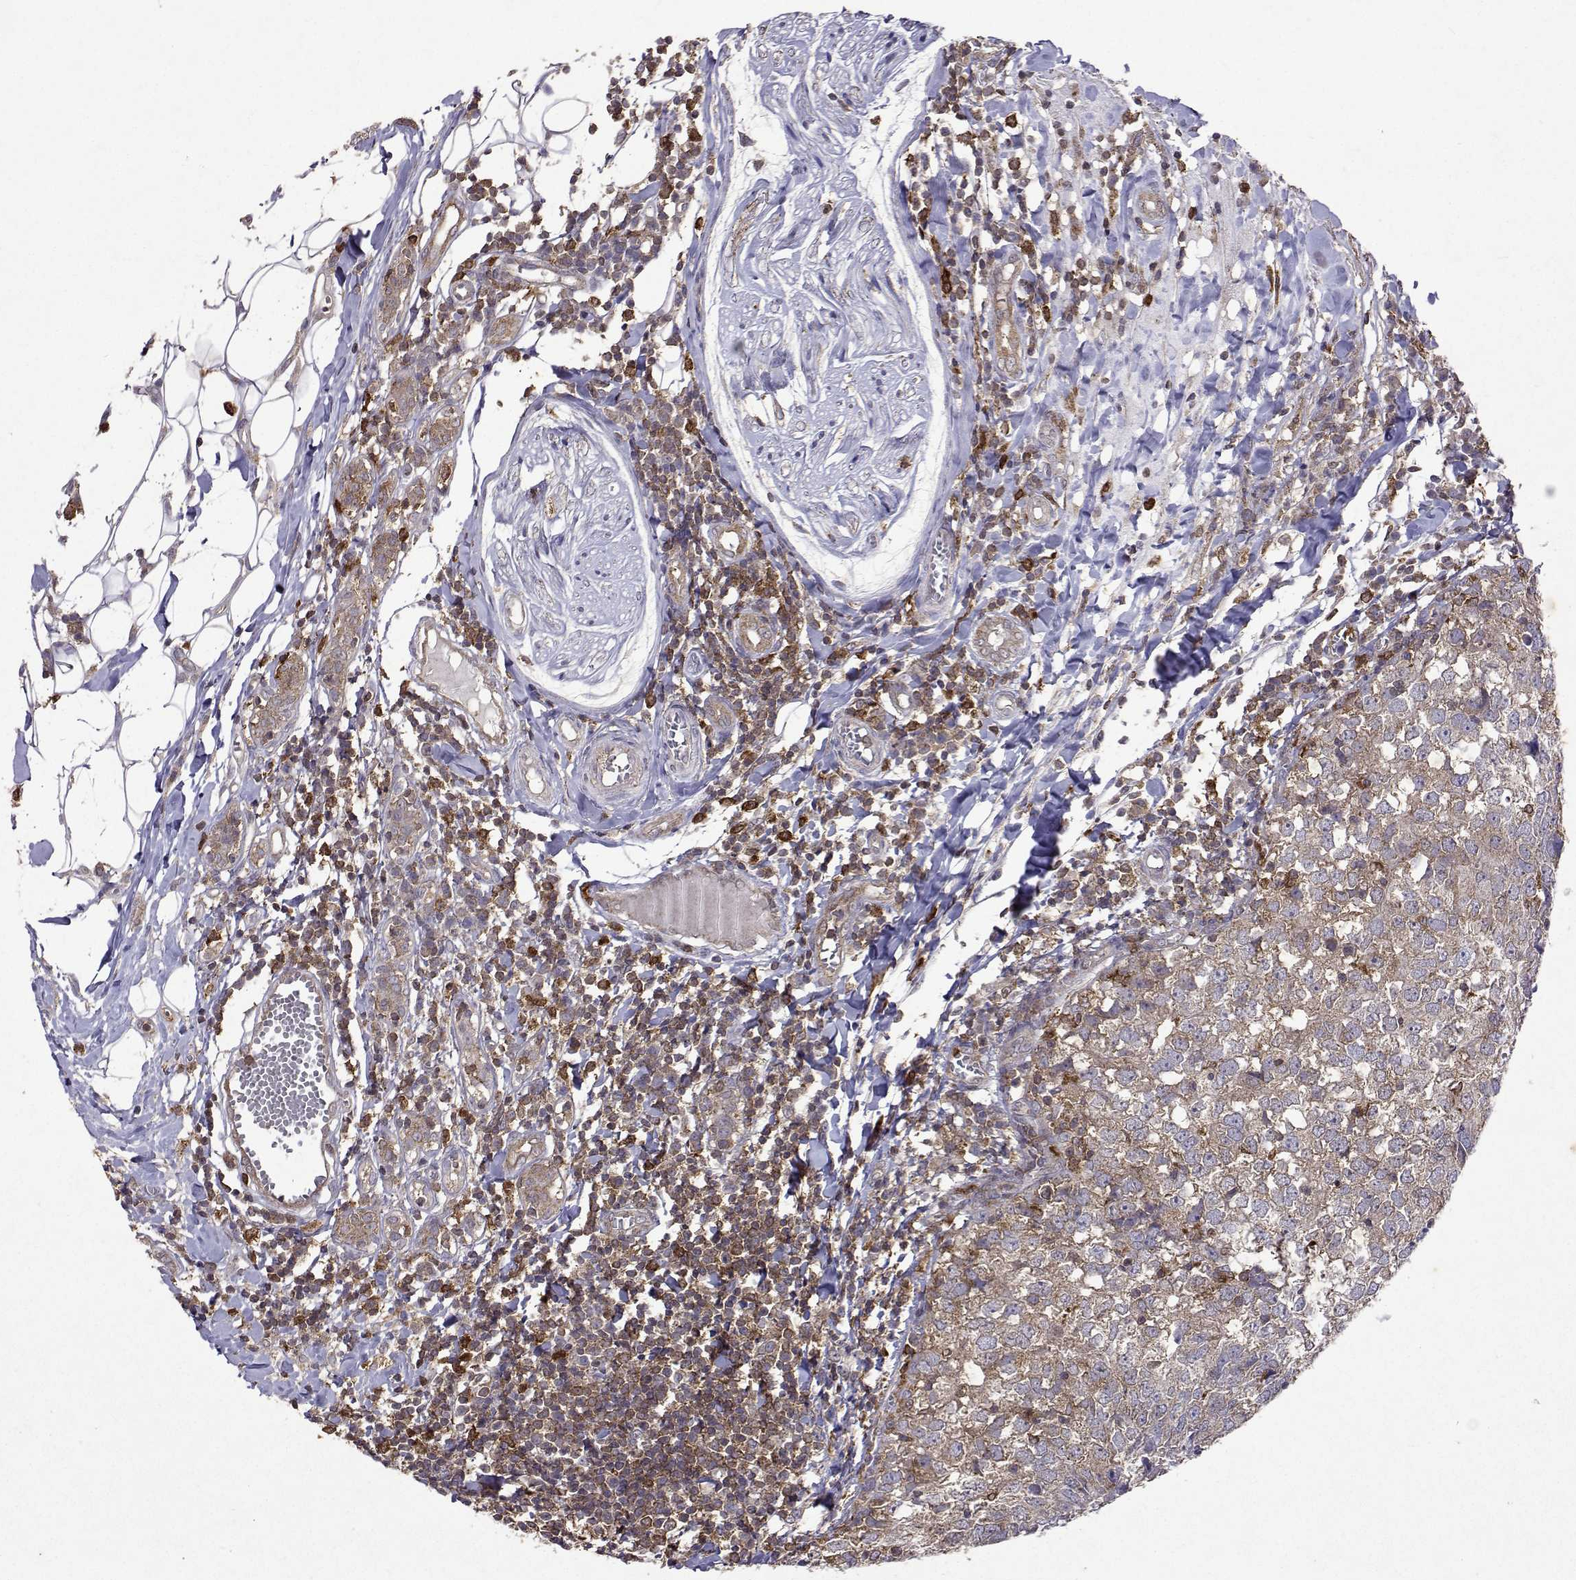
{"staining": {"intensity": "weak", "quantity": ">75%", "location": "cytoplasmic/membranous"}, "tissue": "breast cancer", "cell_type": "Tumor cells", "image_type": "cancer", "snomed": [{"axis": "morphology", "description": "Duct carcinoma"}, {"axis": "topography", "description": "Breast"}], "caption": "This micrograph displays immunohistochemistry staining of human intraductal carcinoma (breast), with low weak cytoplasmic/membranous staining in about >75% of tumor cells.", "gene": "APAF1", "patient": {"sex": "female", "age": 30}}